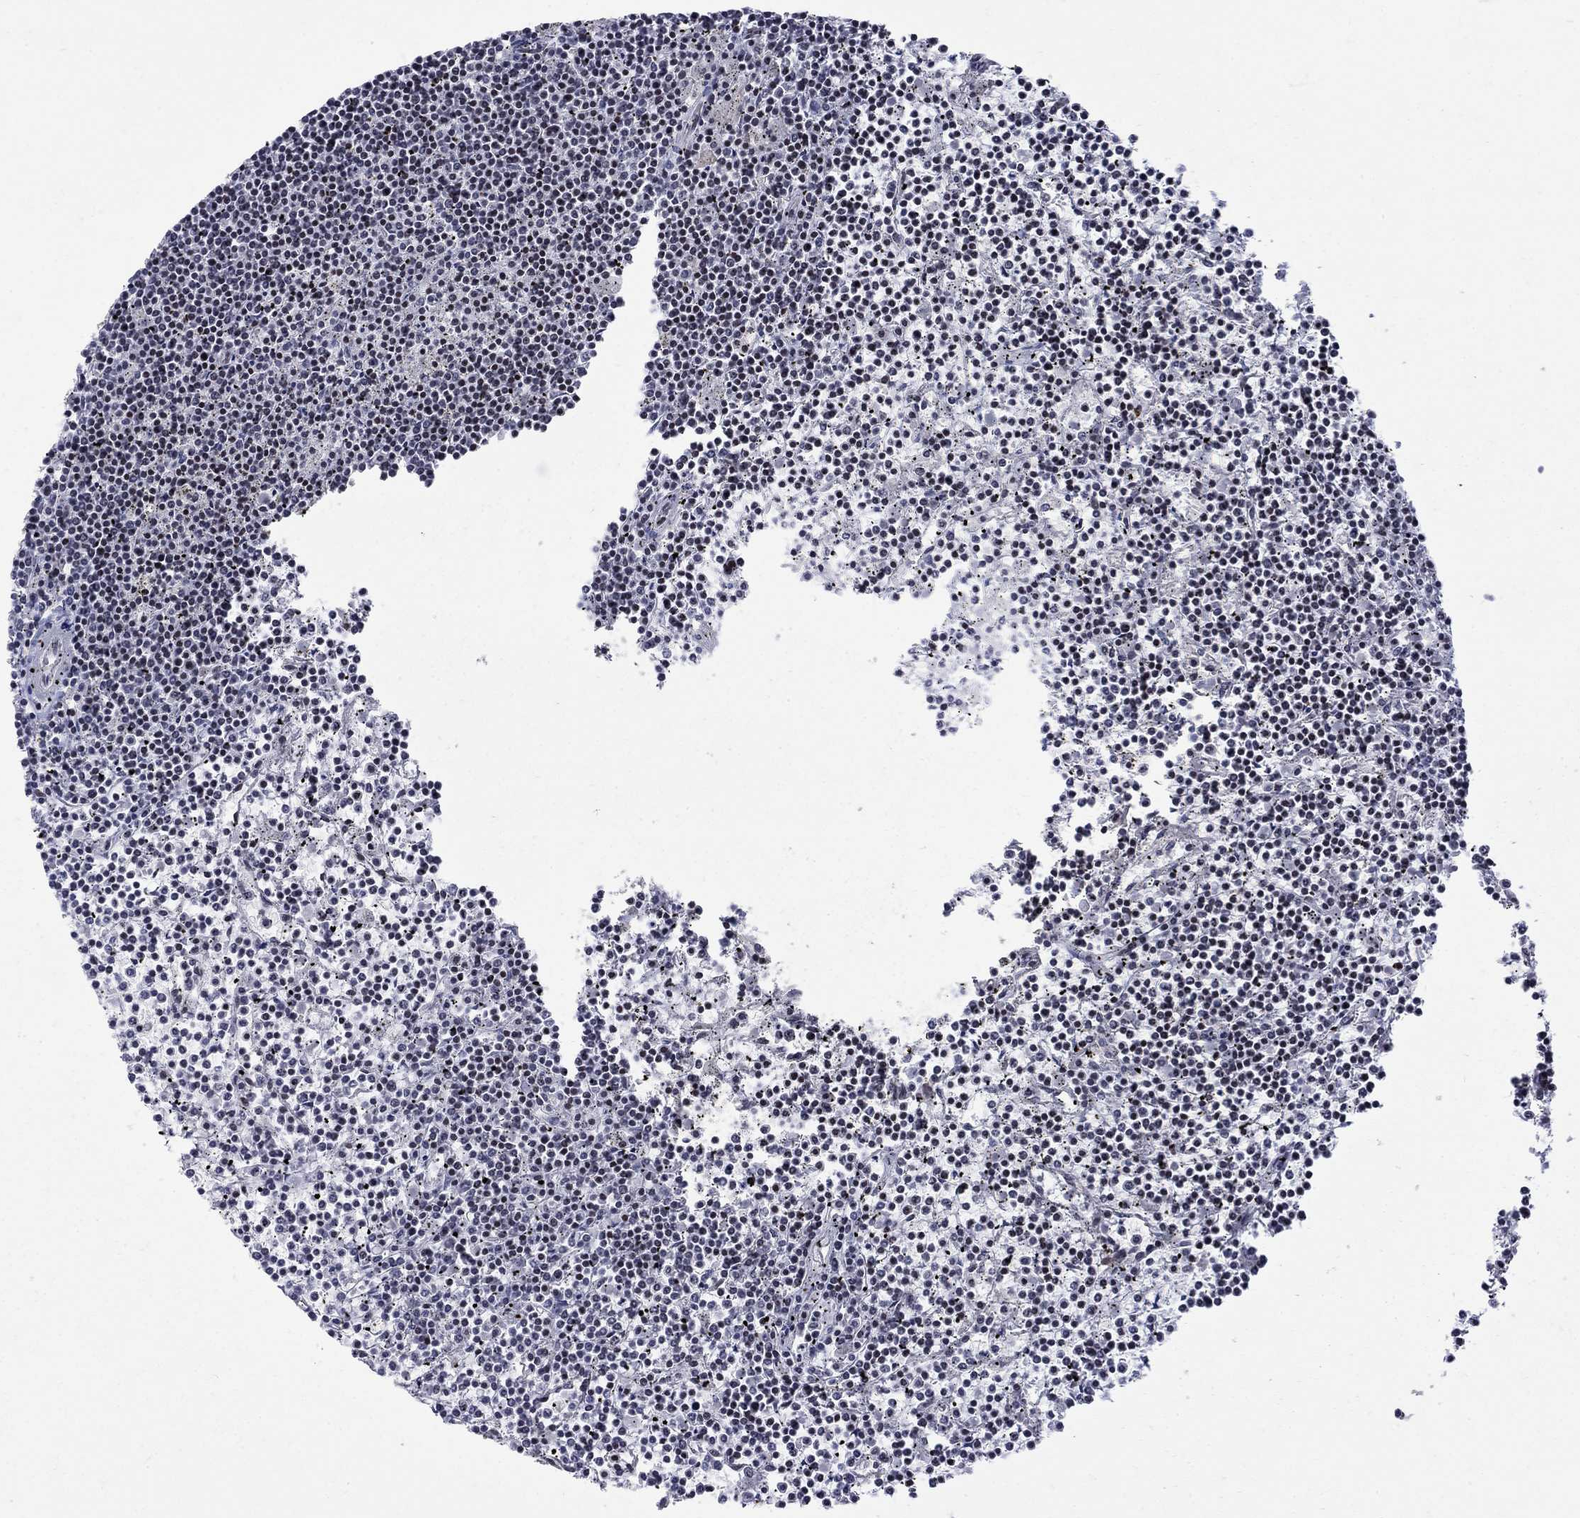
{"staining": {"intensity": "negative", "quantity": "none", "location": "none"}, "tissue": "lymphoma", "cell_type": "Tumor cells", "image_type": "cancer", "snomed": [{"axis": "morphology", "description": "Malignant lymphoma, non-Hodgkin's type, Low grade"}, {"axis": "topography", "description": "Spleen"}], "caption": "This is an IHC micrograph of lymphoma. There is no staining in tumor cells.", "gene": "SH2B1", "patient": {"sex": "female", "age": 19}}